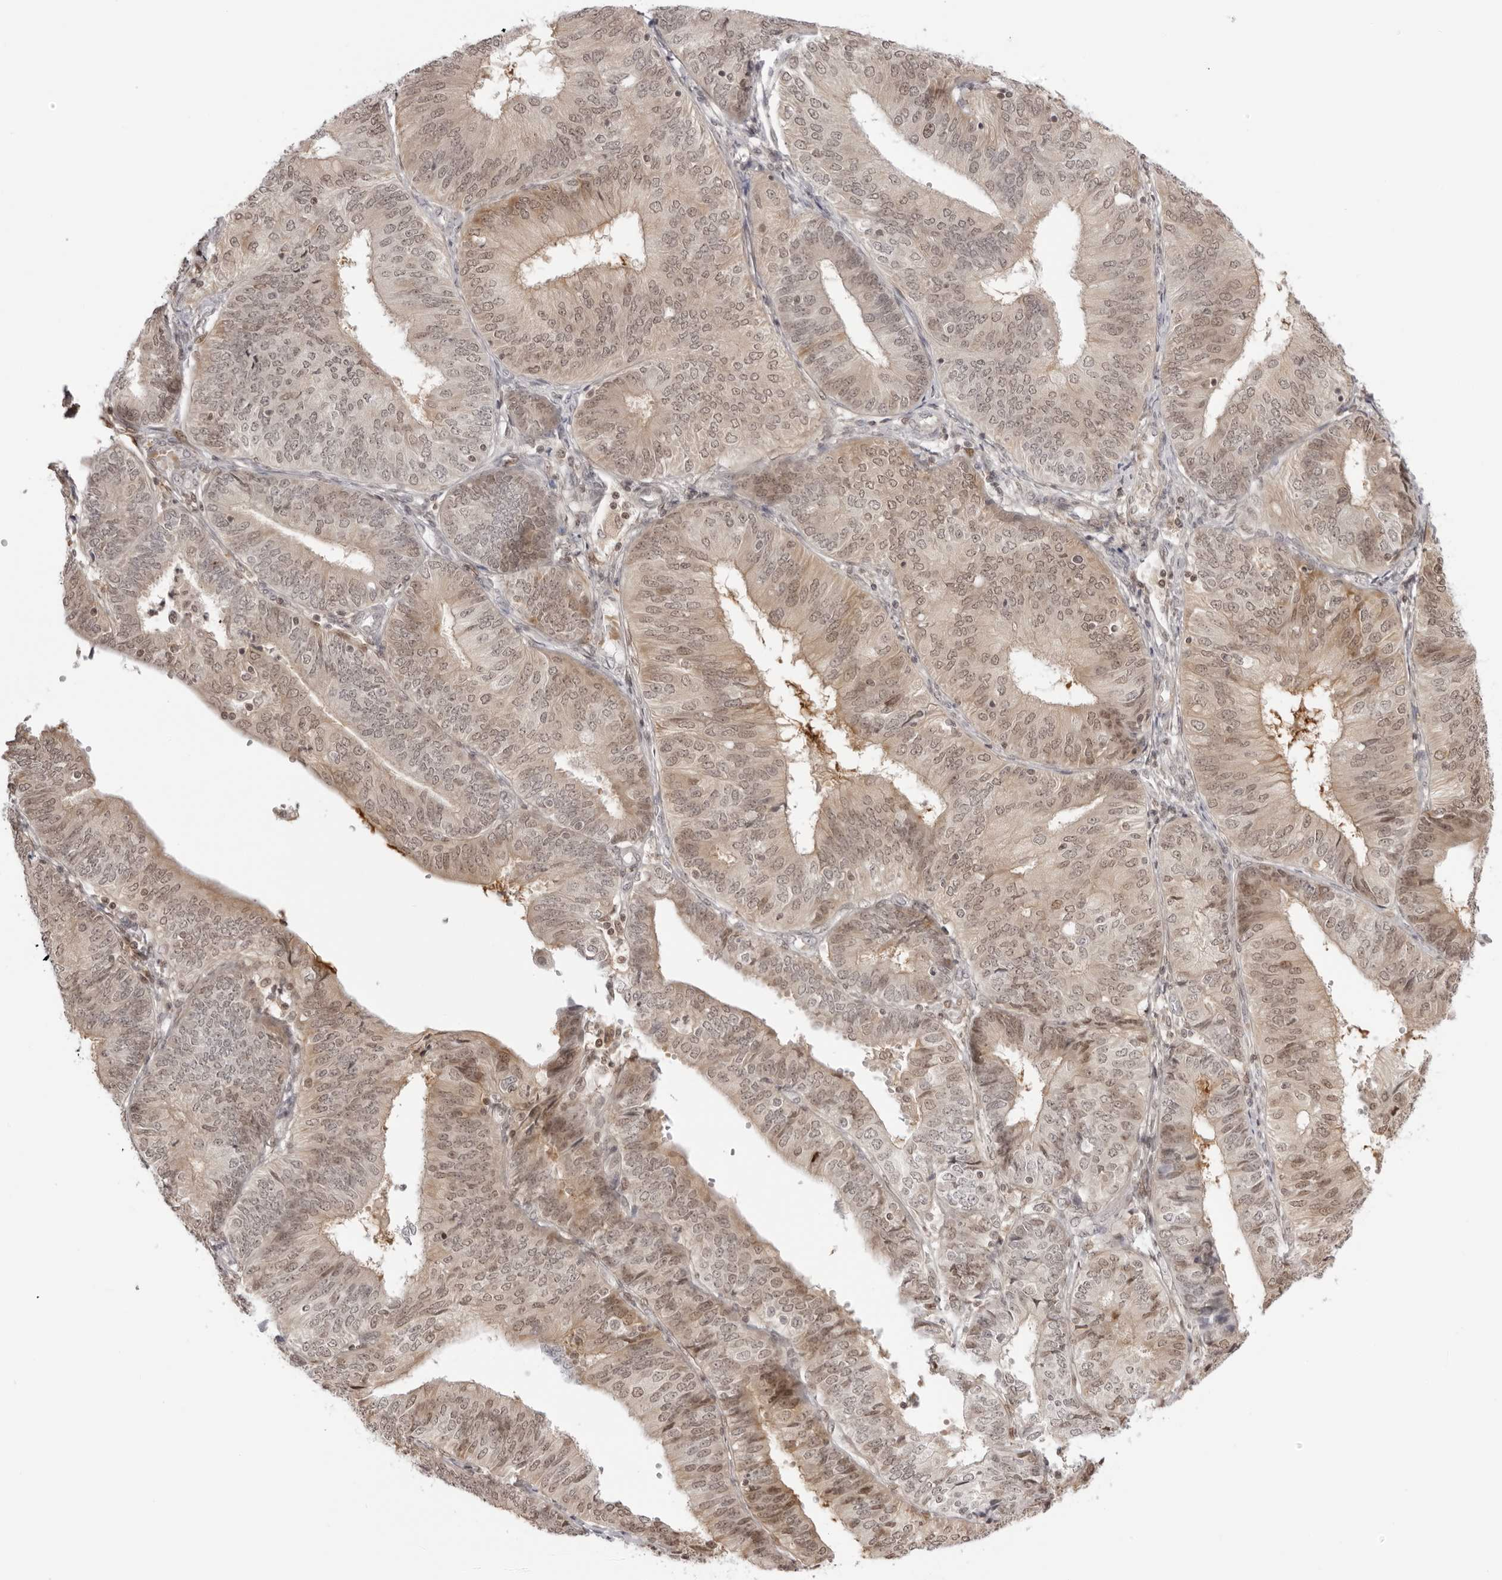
{"staining": {"intensity": "weak", "quantity": "<25%", "location": "cytoplasmic/membranous,nuclear"}, "tissue": "endometrial cancer", "cell_type": "Tumor cells", "image_type": "cancer", "snomed": [{"axis": "morphology", "description": "Adenocarcinoma, NOS"}, {"axis": "topography", "description": "Endometrium"}], "caption": "Endometrial cancer was stained to show a protein in brown. There is no significant expression in tumor cells.", "gene": "RNF146", "patient": {"sex": "female", "age": 58}}